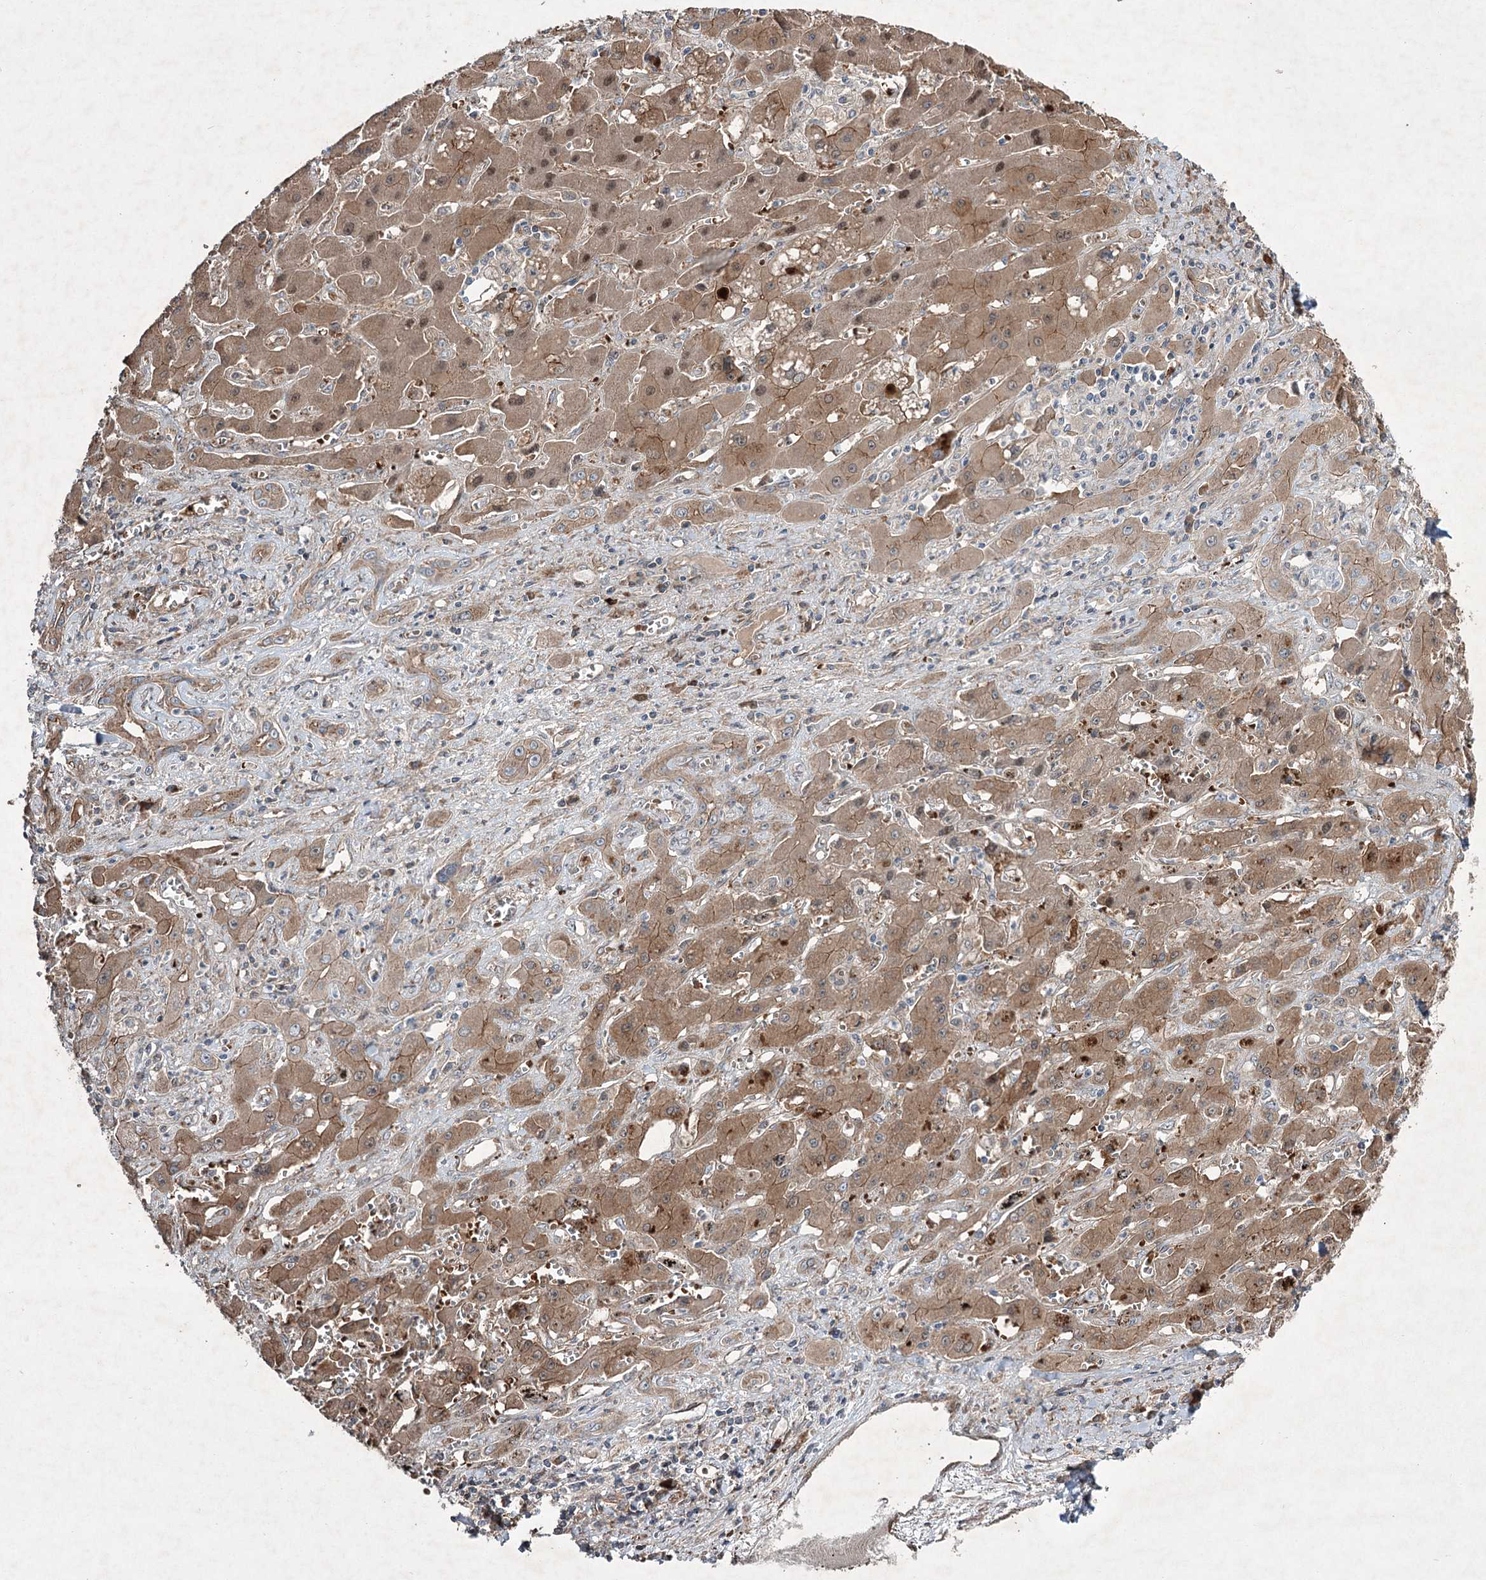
{"staining": {"intensity": "moderate", "quantity": ">75%", "location": "cytoplasmic/membranous"}, "tissue": "liver cancer", "cell_type": "Tumor cells", "image_type": "cancer", "snomed": [{"axis": "morphology", "description": "Cholangiocarcinoma"}, {"axis": "topography", "description": "Liver"}], "caption": "The photomicrograph demonstrates staining of liver cancer, revealing moderate cytoplasmic/membranous protein expression (brown color) within tumor cells. The staining was performed using DAB (3,3'-diaminobenzidine), with brown indicating positive protein expression. Nuclei are stained blue with hematoxylin.", "gene": "SERINC5", "patient": {"sex": "male", "age": 67}}